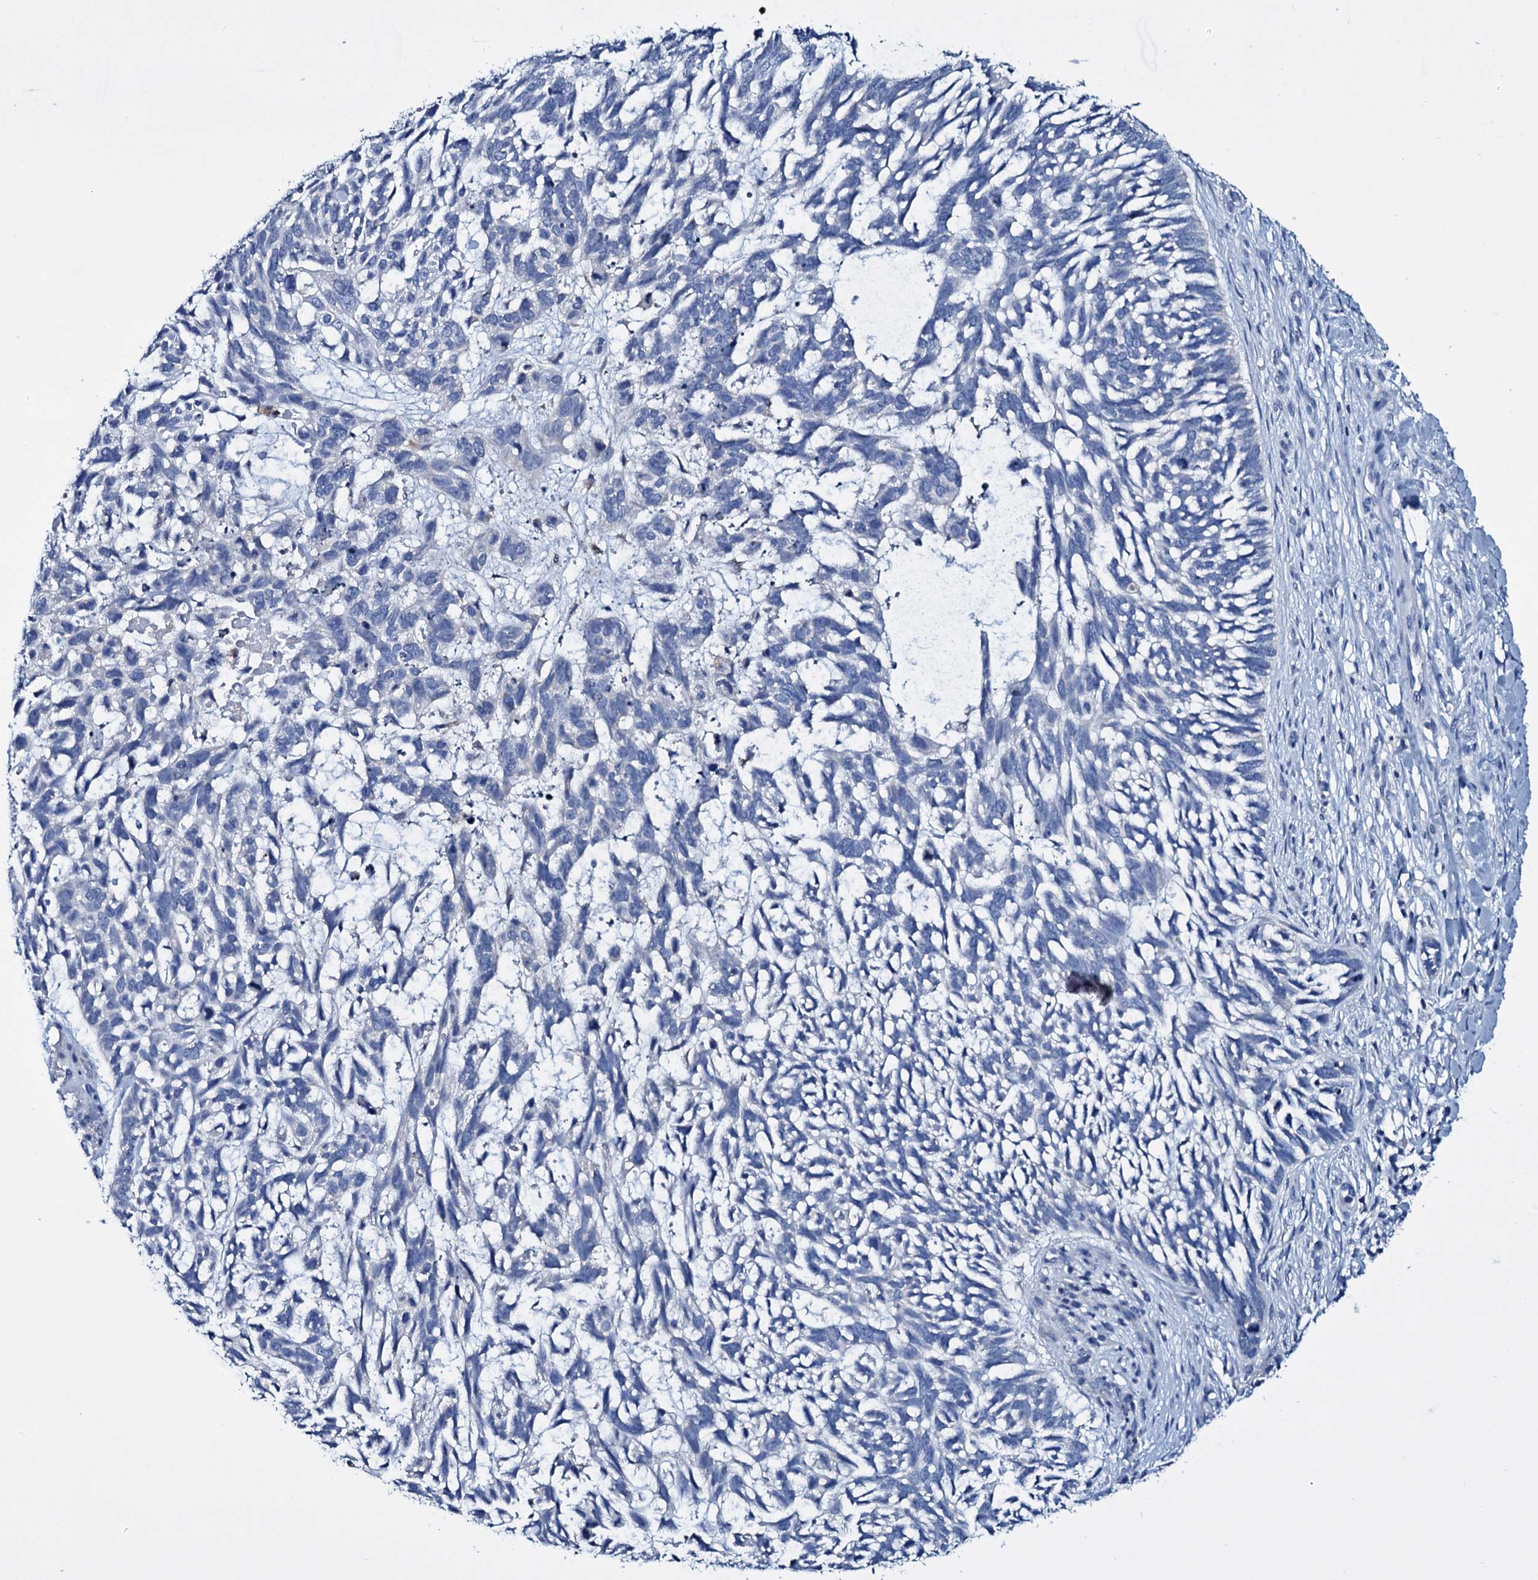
{"staining": {"intensity": "negative", "quantity": "none", "location": "none"}, "tissue": "skin cancer", "cell_type": "Tumor cells", "image_type": "cancer", "snomed": [{"axis": "morphology", "description": "Basal cell carcinoma"}, {"axis": "topography", "description": "Skin"}], "caption": "An immunohistochemistry photomicrograph of skin basal cell carcinoma is shown. There is no staining in tumor cells of skin basal cell carcinoma.", "gene": "TPGS2", "patient": {"sex": "male", "age": 88}}